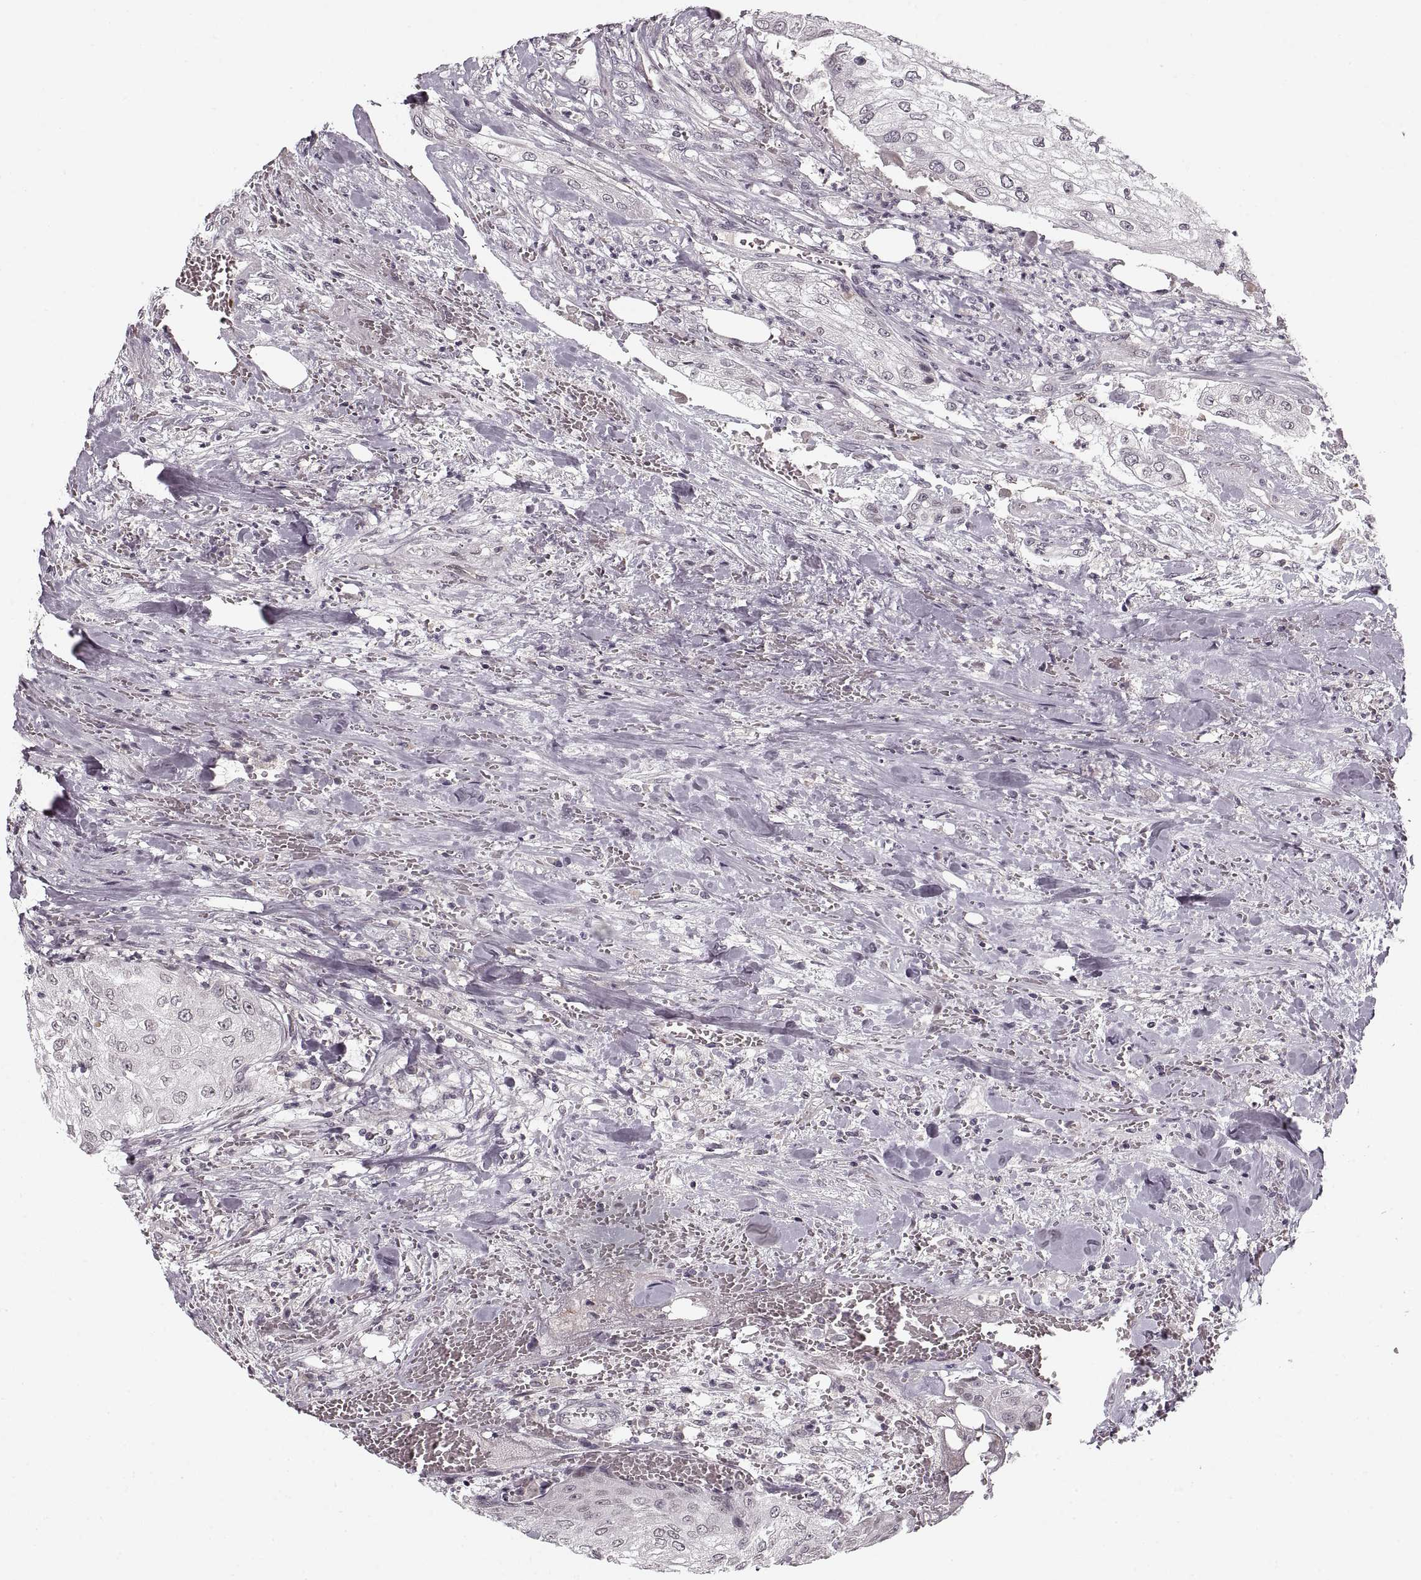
{"staining": {"intensity": "negative", "quantity": "none", "location": "none"}, "tissue": "urothelial cancer", "cell_type": "Tumor cells", "image_type": "cancer", "snomed": [{"axis": "morphology", "description": "Urothelial carcinoma, High grade"}, {"axis": "topography", "description": "Urinary bladder"}], "caption": "Immunohistochemical staining of human urothelial carcinoma (high-grade) demonstrates no significant staining in tumor cells.", "gene": "ASIC3", "patient": {"sex": "male", "age": 62}}